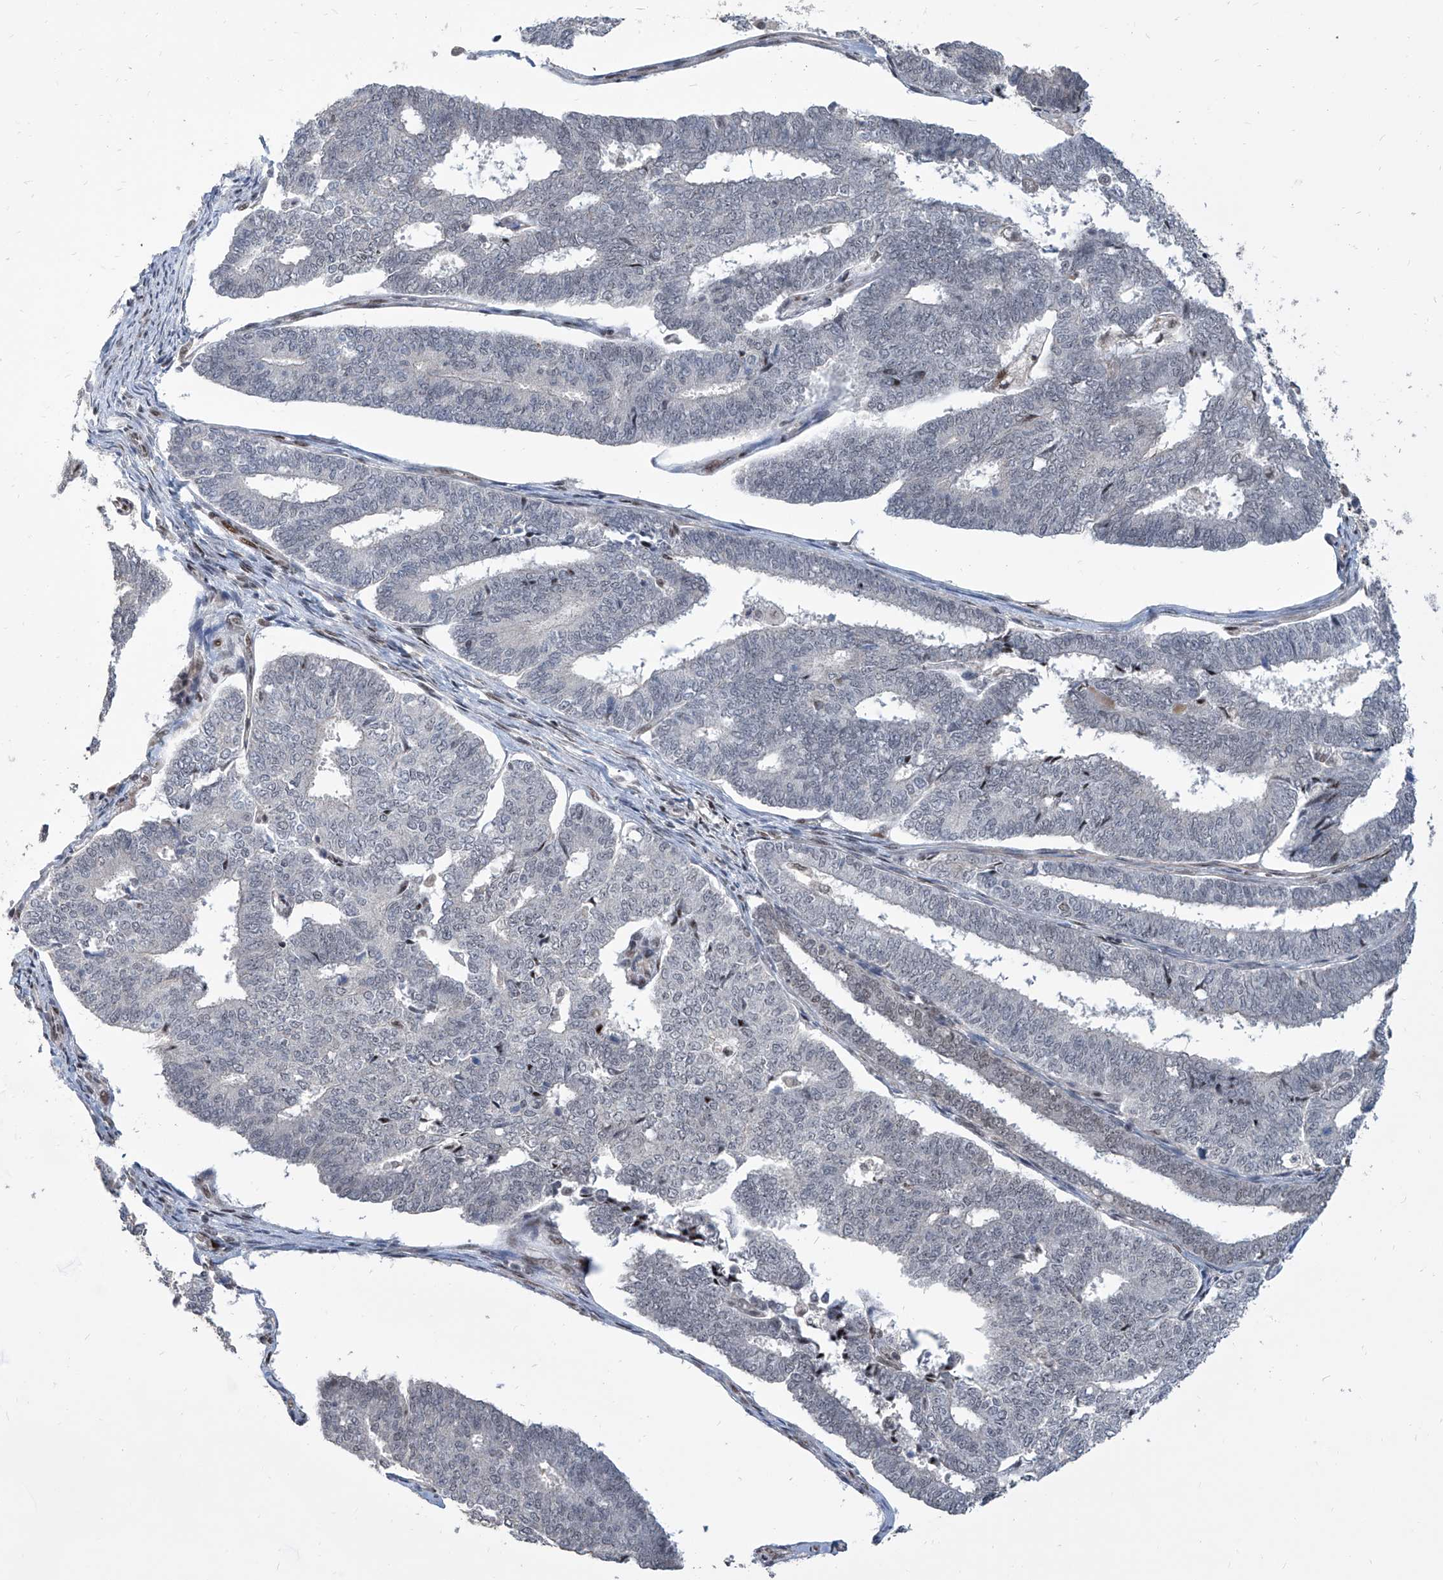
{"staining": {"intensity": "negative", "quantity": "none", "location": "none"}, "tissue": "endometrial cancer", "cell_type": "Tumor cells", "image_type": "cancer", "snomed": [{"axis": "morphology", "description": "Adenocarcinoma, NOS"}, {"axis": "topography", "description": "Endometrium"}], "caption": "A micrograph of endometrial cancer stained for a protein displays no brown staining in tumor cells.", "gene": "IRF2", "patient": {"sex": "female", "age": 70}}